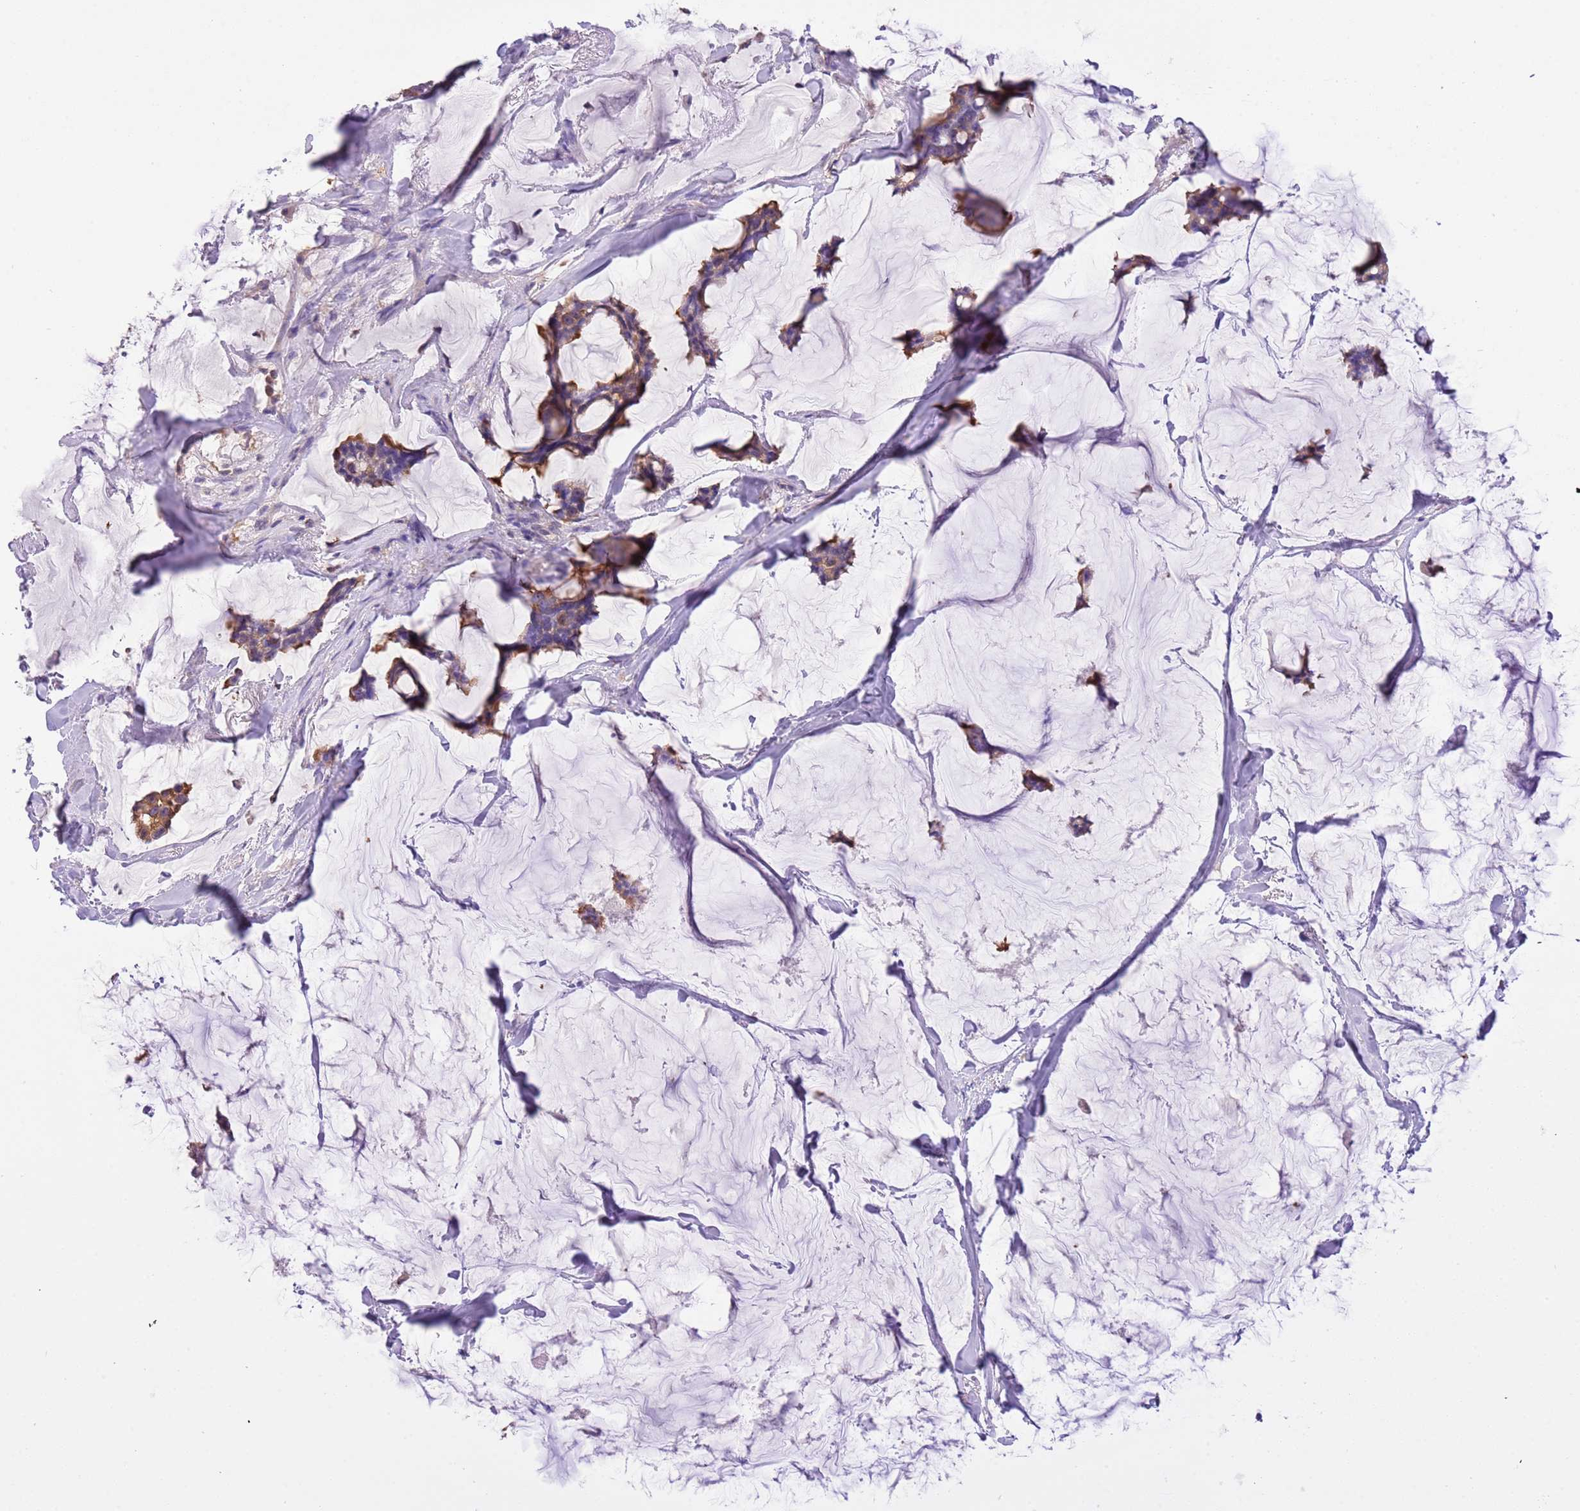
{"staining": {"intensity": "moderate", "quantity": "<25%", "location": "cytoplasmic/membranous"}, "tissue": "breast cancer", "cell_type": "Tumor cells", "image_type": "cancer", "snomed": [{"axis": "morphology", "description": "Duct carcinoma"}, {"axis": "topography", "description": "Breast"}], "caption": "Immunohistochemistry (DAB) staining of breast cancer demonstrates moderate cytoplasmic/membranous protein staining in about <25% of tumor cells.", "gene": "STIP1", "patient": {"sex": "female", "age": 93}}